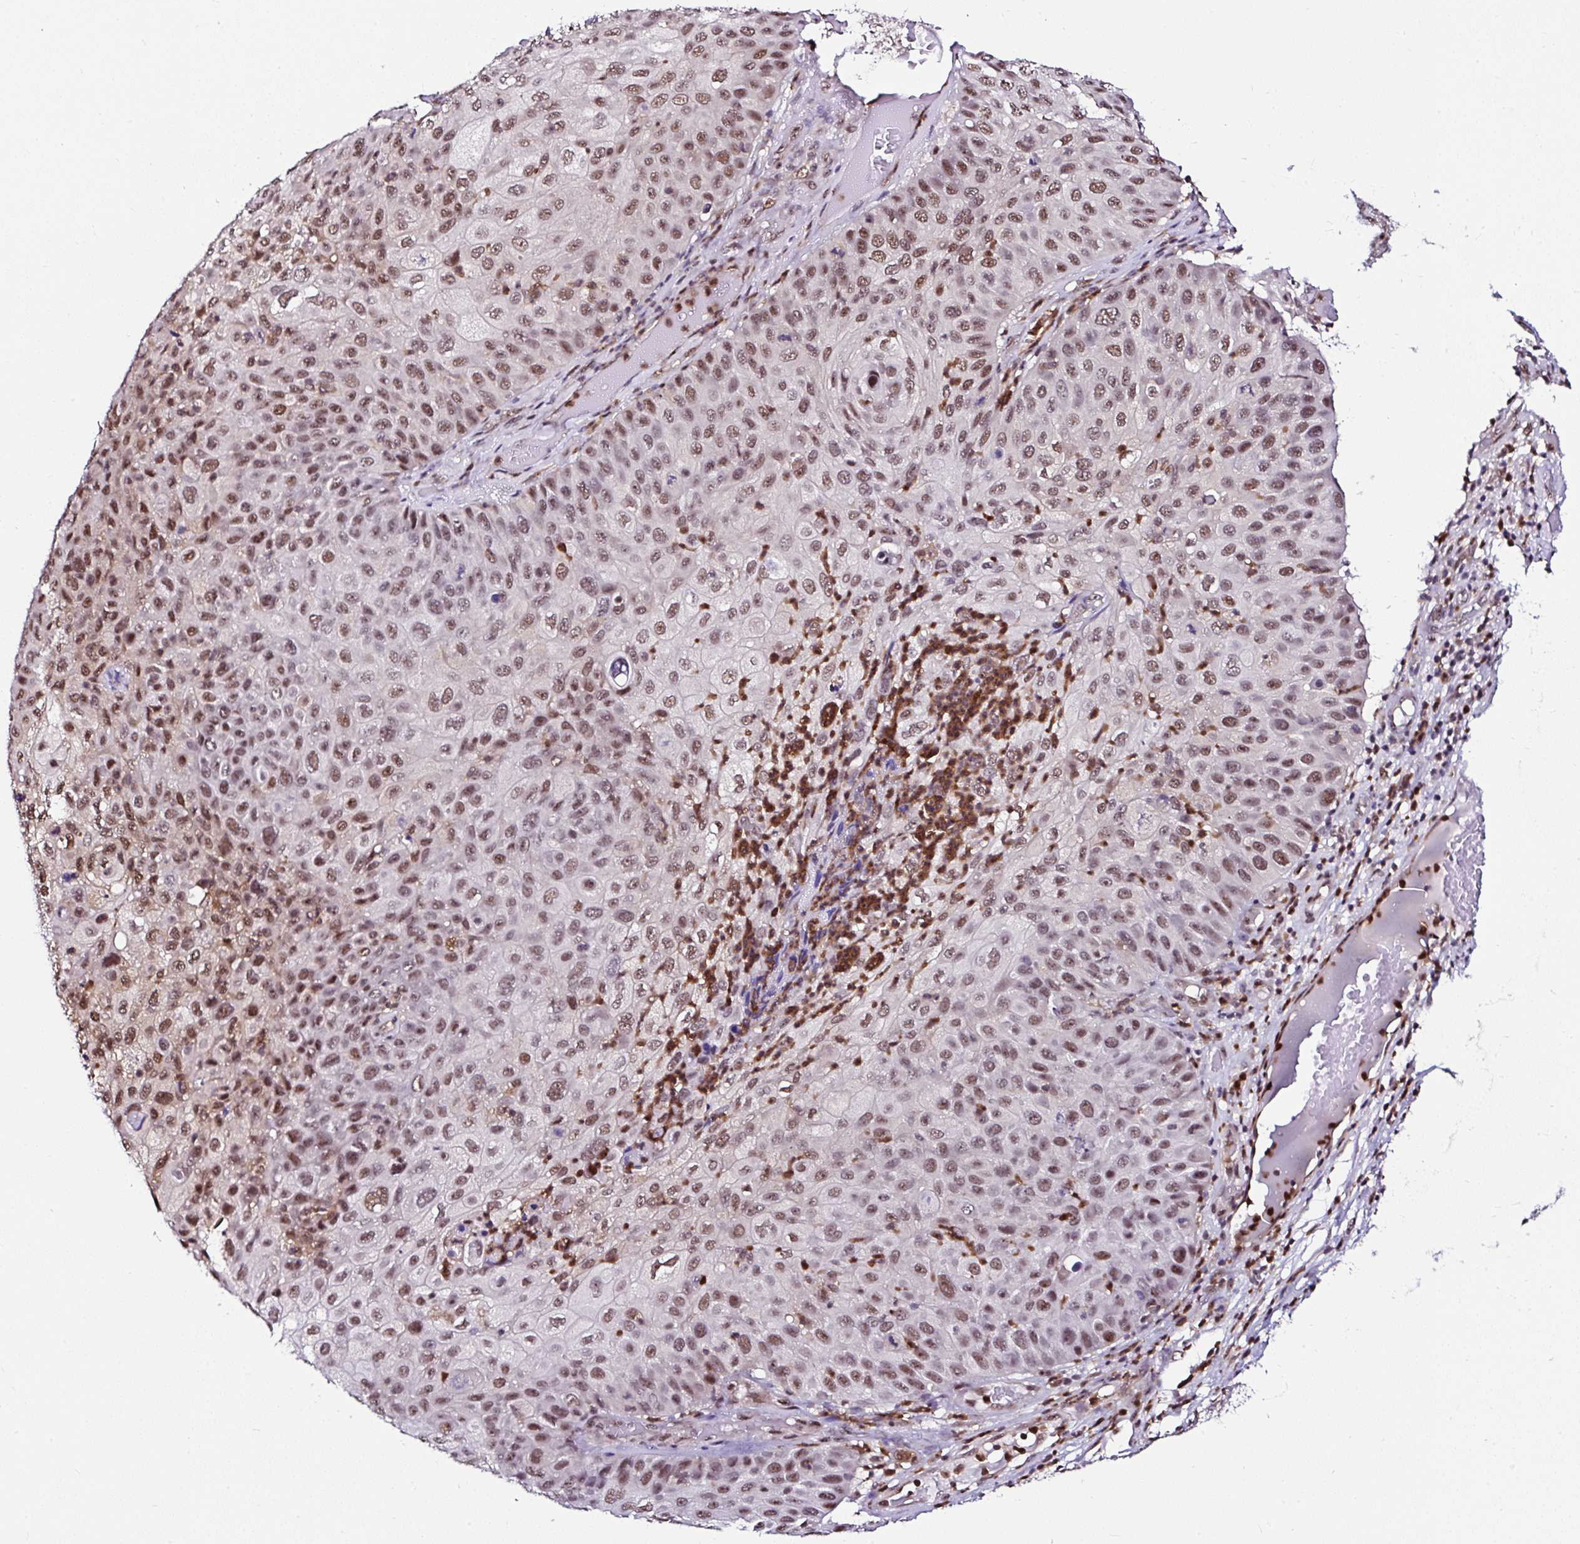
{"staining": {"intensity": "moderate", "quantity": ">75%", "location": "nuclear"}, "tissue": "skin cancer", "cell_type": "Tumor cells", "image_type": "cancer", "snomed": [{"axis": "morphology", "description": "Squamous cell carcinoma, NOS"}, {"axis": "topography", "description": "Skin"}], "caption": "Skin cancer stained with DAB (3,3'-diaminobenzidine) IHC displays medium levels of moderate nuclear staining in approximately >75% of tumor cells.", "gene": "PIN4", "patient": {"sex": "male", "age": 87}}